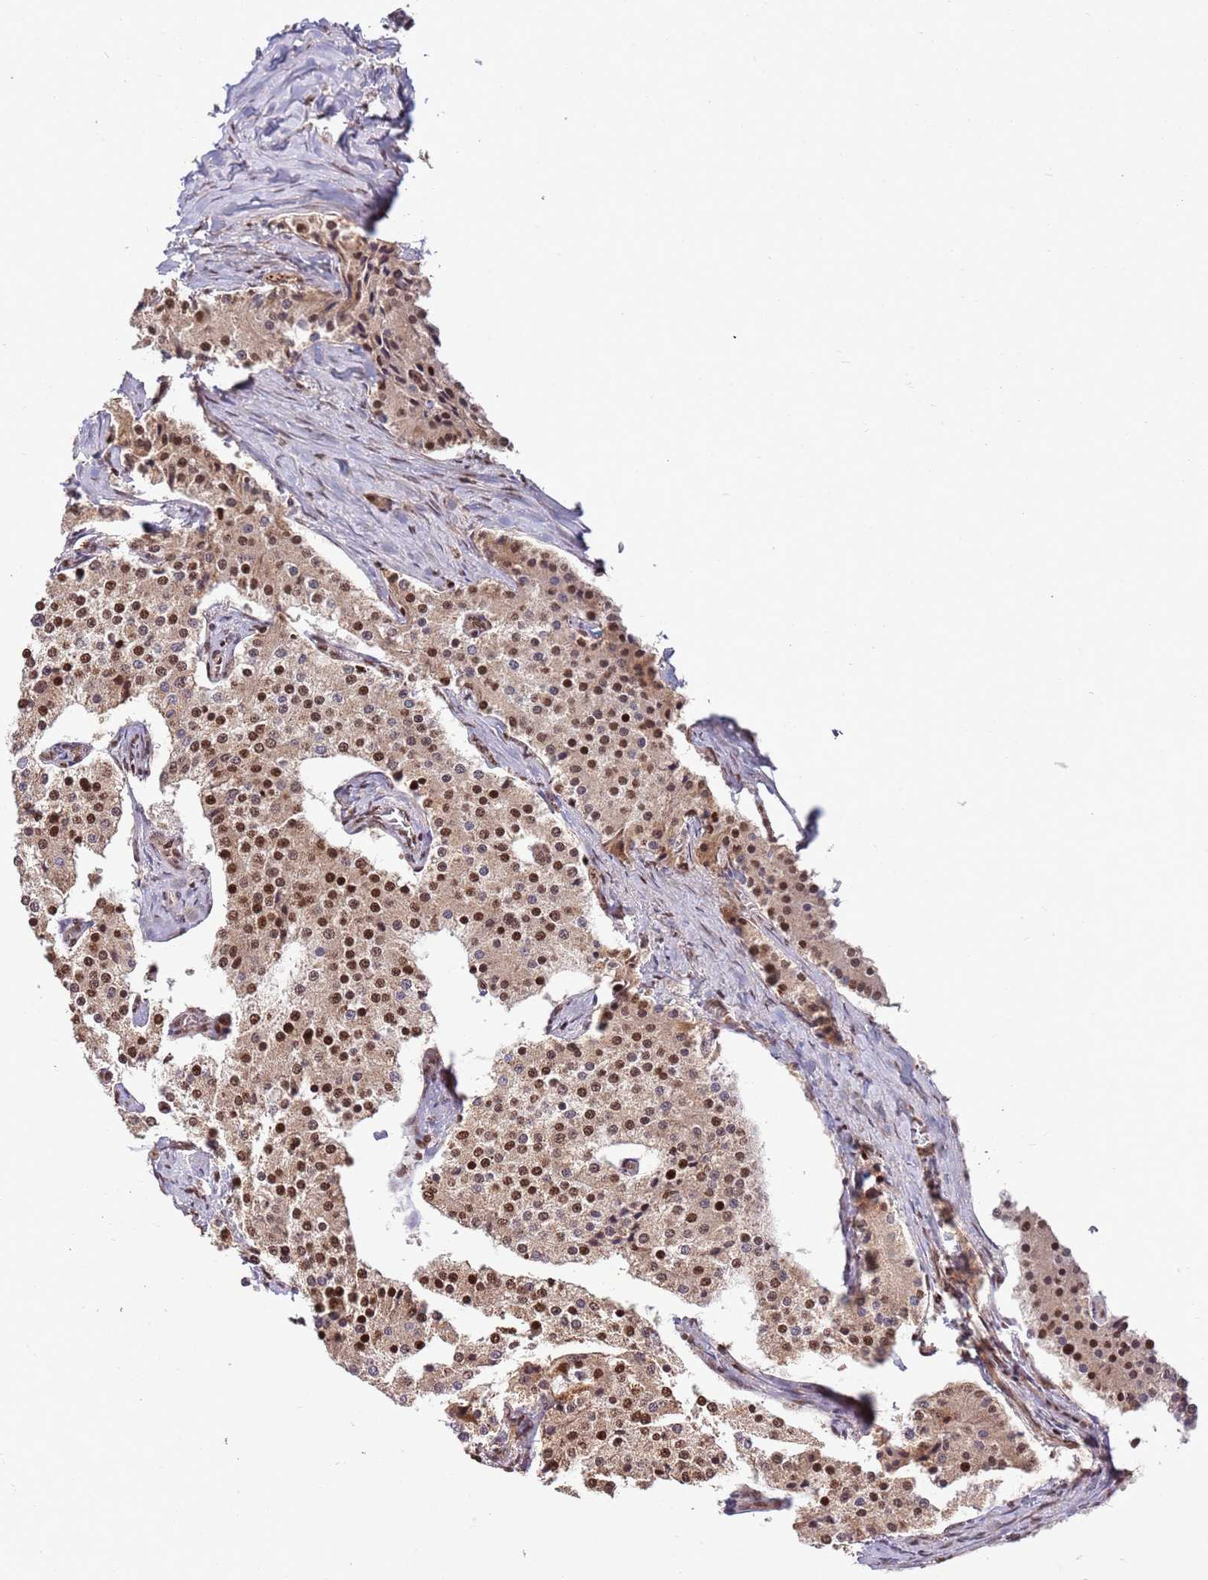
{"staining": {"intensity": "strong", "quantity": "25%-75%", "location": "nuclear"}, "tissue": "carcinoid", "cell_type": "Tumor cells", "image_type": "cancer", "snomed": [{"axis": "morphology", "description": "Carcinoid, malignant, NOS"}, {"axis": "topography", "description": "Colon"}], "caption": "Human carcinoid stained with a protein marker displays strong staining in tumor cells.", "gene": "ZBTB12", "patient": {"sex": "female", "age": 52}}